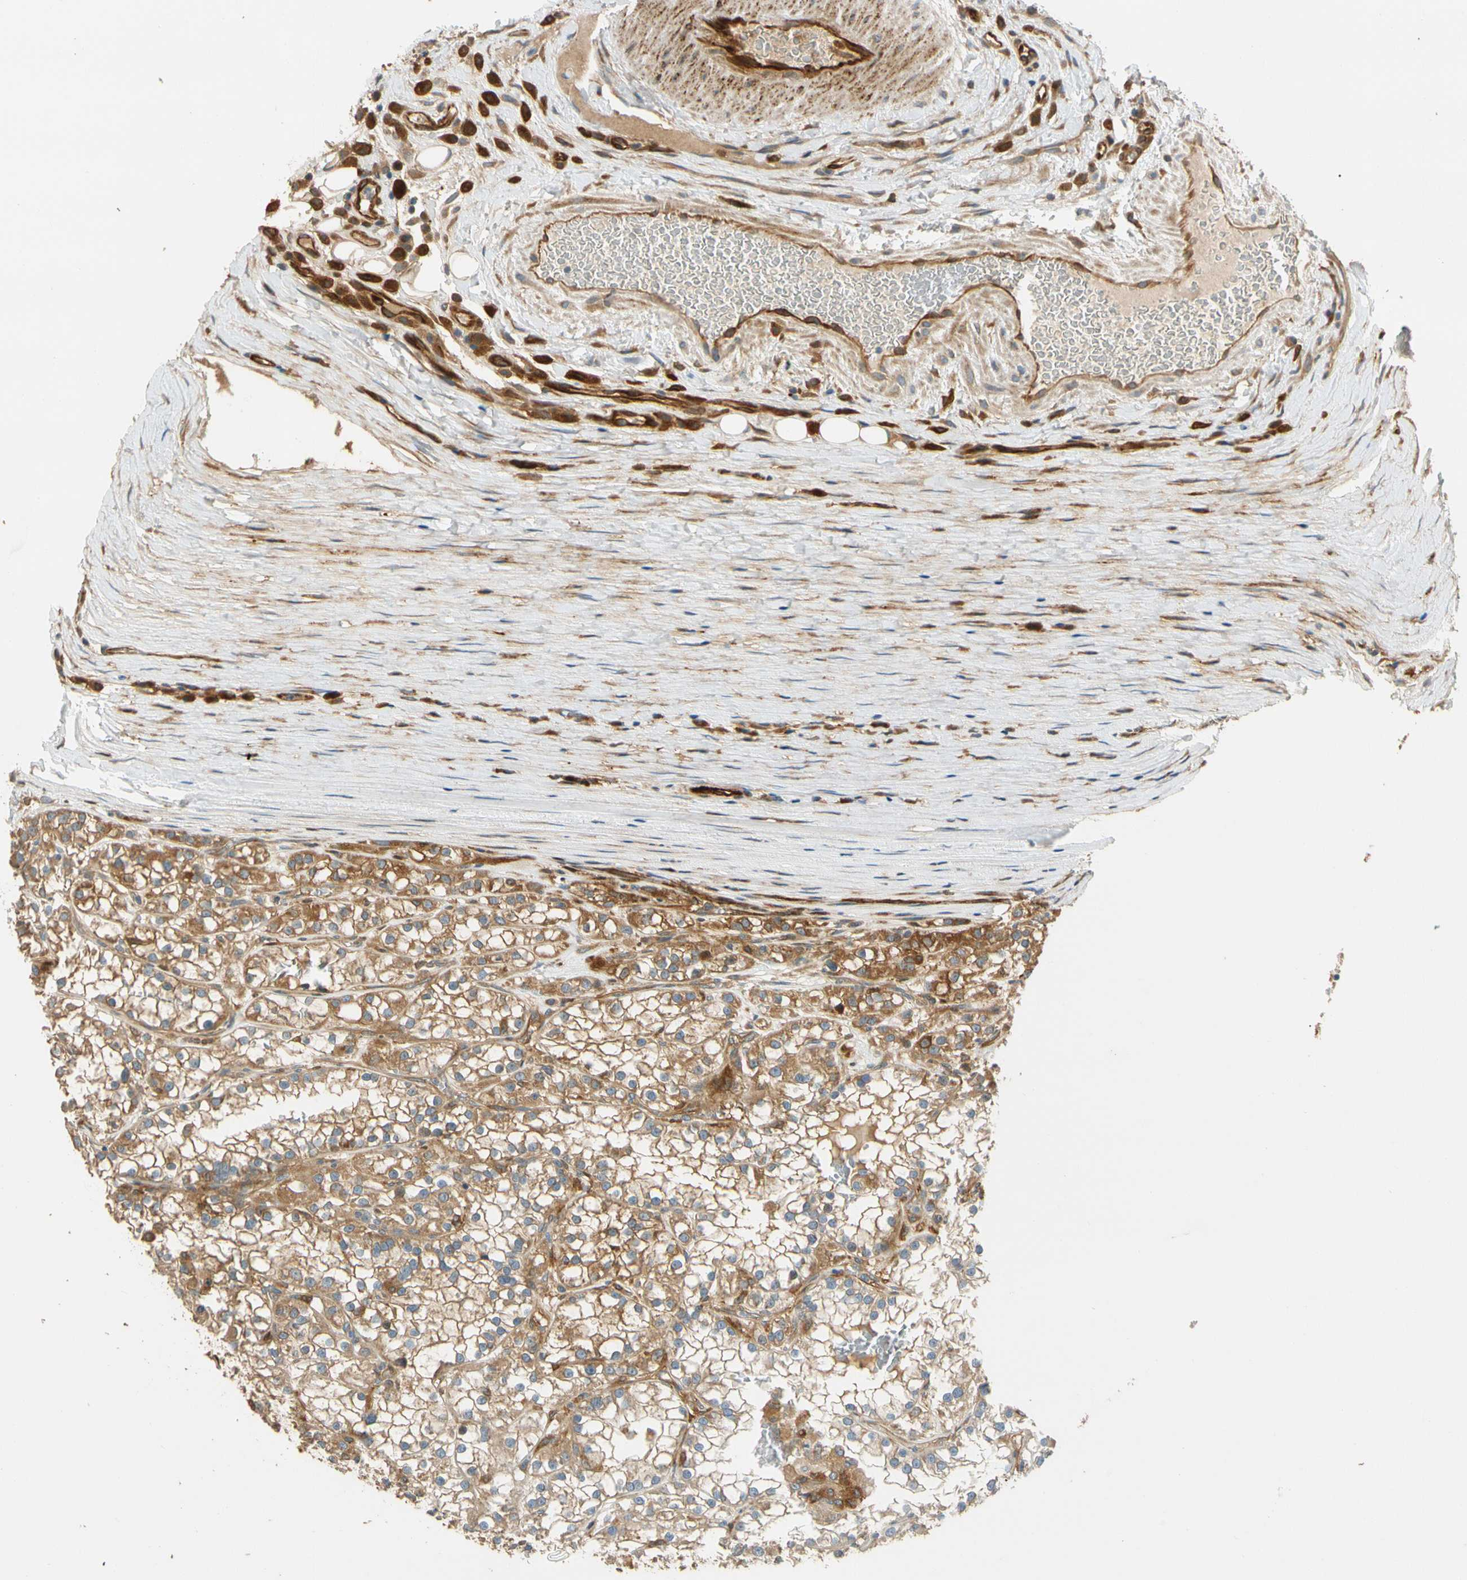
{"staining": {"intensity": "moderate", "quantity": "<25%", "location": "cytoplasmic/membranous"}, "tissue": "renal cancer", "cell_type": "Tumor cells", "image_type": "cancer", "snomed": [{"axis": "morphology", "description": "Adenocarcinoma, NOS"}, {"axis": "topography", "description": "Kidney"}], "caption": "Immunohistochemistry histopathology image of neoplastic tissue: human renal adenocarcinoma stained using immunohistochemistry demonstrates low levels of moderate protein expression localized specifically in the cytoplasmic/membranous of tumor cells, appearing as a cytoplasmic/membranous brown color.", "gene": "PARP14", "patient": {"sex": "female", "age": 52}}